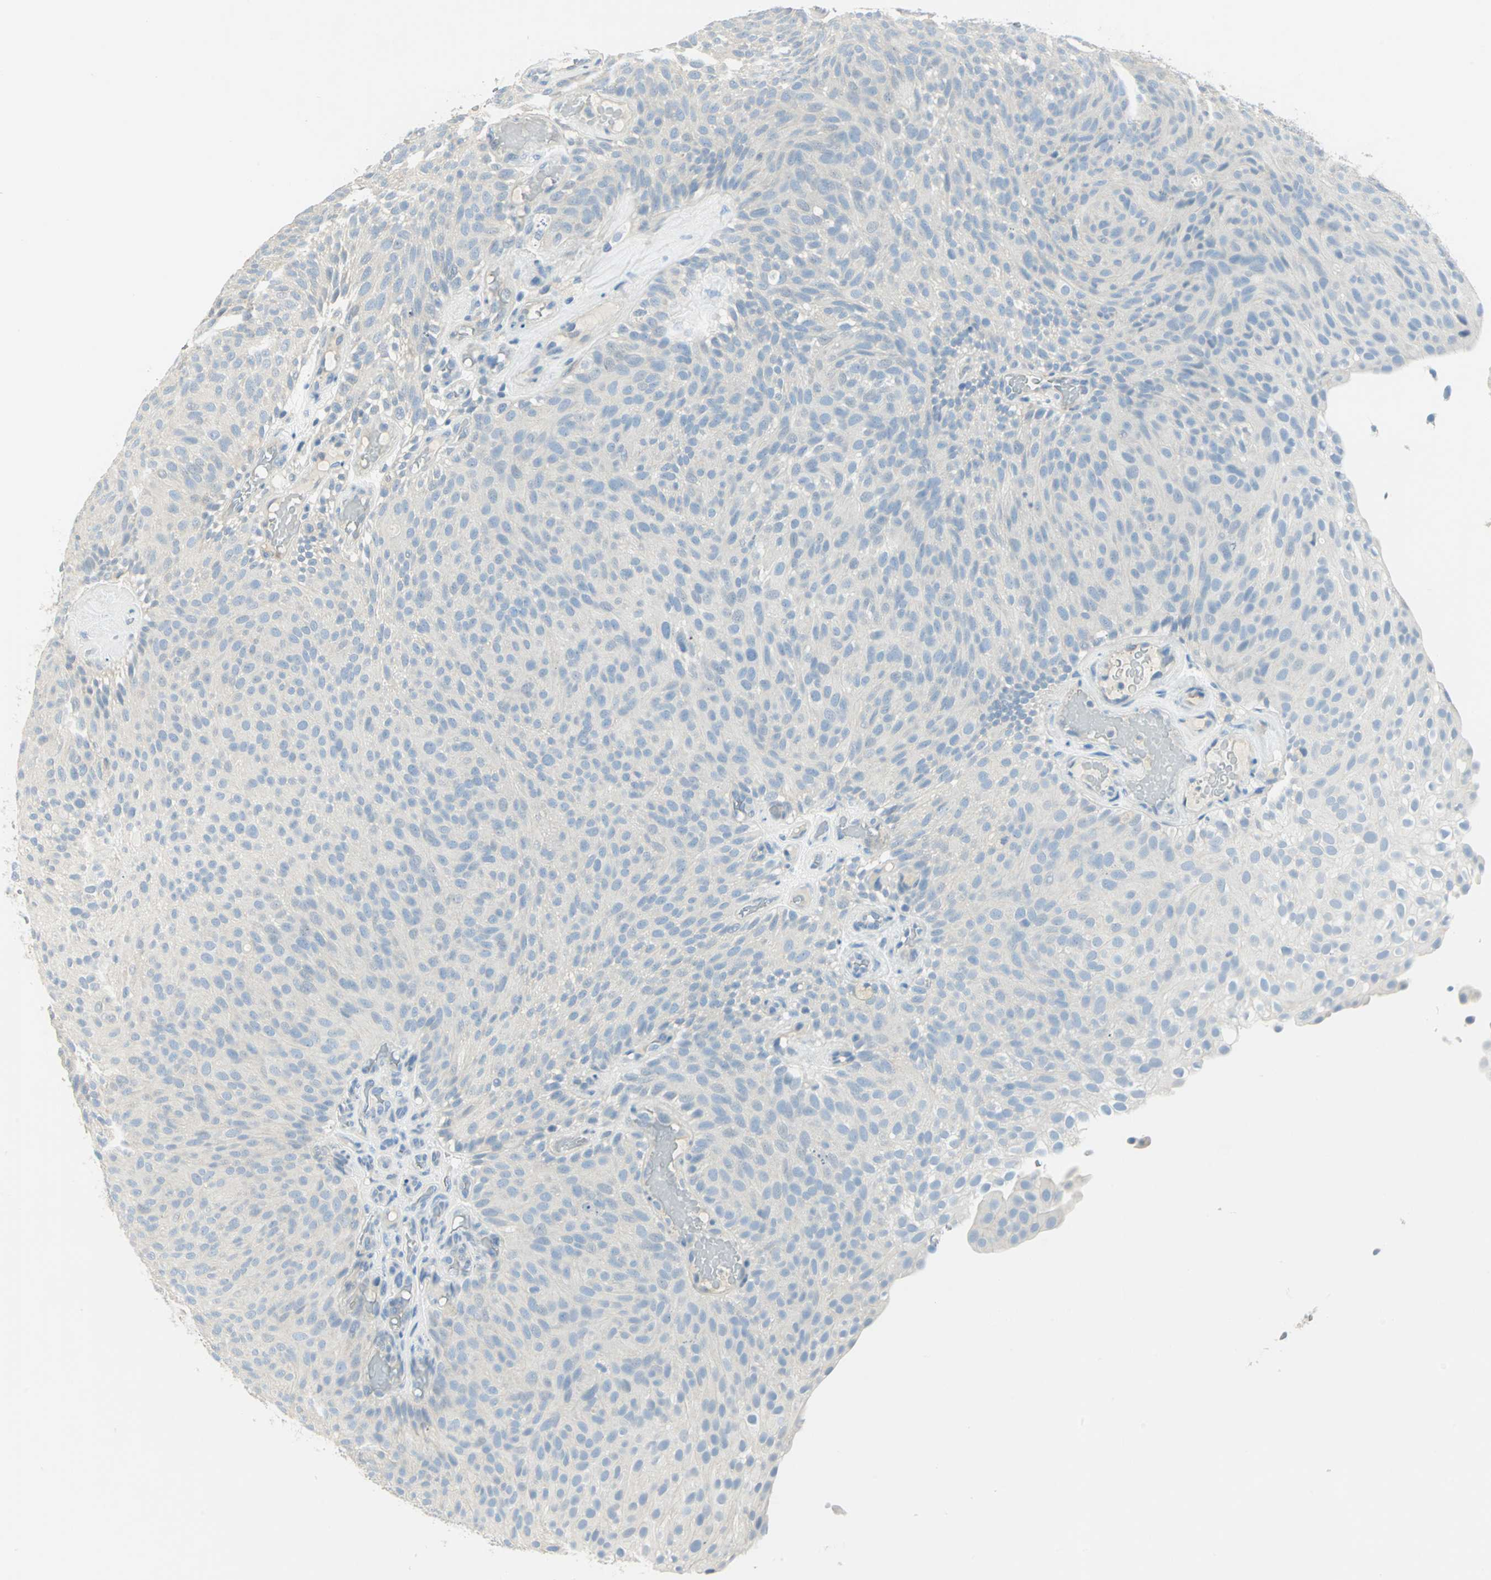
{"staining": {"intensity": "negative", "quantity": "none", "location": "none"}, "tissue": "urothelial cancer", "cell_type": "Tumor cells", "image_type": "cancer", "snomed": [{"axis": "morphology", "description": "Urothelial carcinoma, Low grade"}, {"axis": "topography", "description": "Urinary bladder"}], "caption": "The immunohistochemistry (IHC) photomicrograph has no significant positivity in tumor cells of urothelial cancer tissue.", "gene": "UCHL1", "patient": {"sex": "male", "age": 78}}